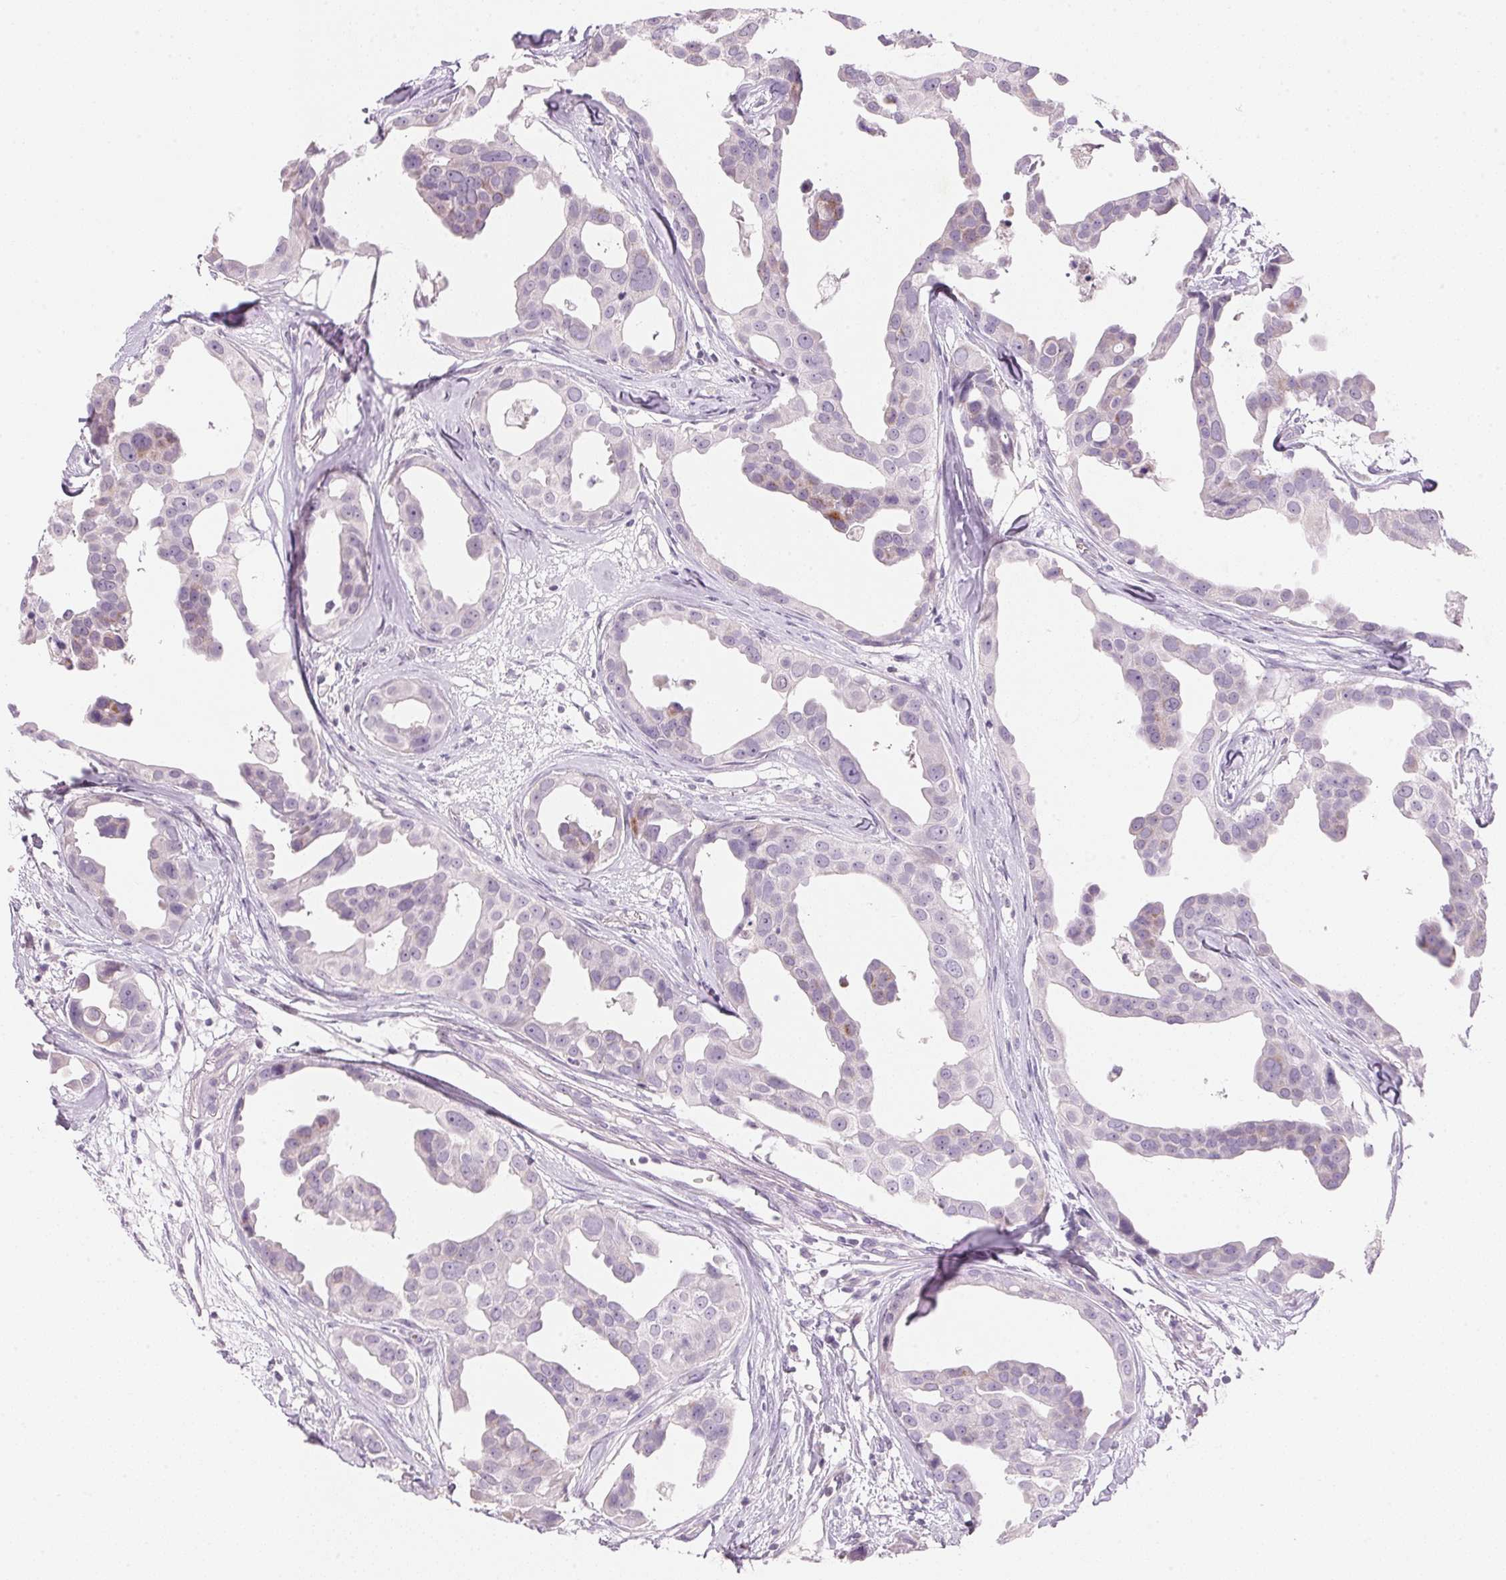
{"staining": {"intensity": "moderate", "quantity": "<25%", "location": "cytoplasmic/membranous"}, "tissue": "breast cancer", "cell_type": "Tumor cells", "image_type": "cancer", "snomed": [{"axis": "morphology", "description": "Duct carcinoma"}, {"axis": "topography", "description": "Breast"}], "caption": "DAB (3,3'-diaminobenzidine) immunohistochemical staining of human breast cancer (invasive ductal carcinoma) displays moderate cytoplasmic/membranous protein positivity in about <25% of tumor cells.", "gene": "CYP11B1", "patient": {"sex": "female", "age": 38}}